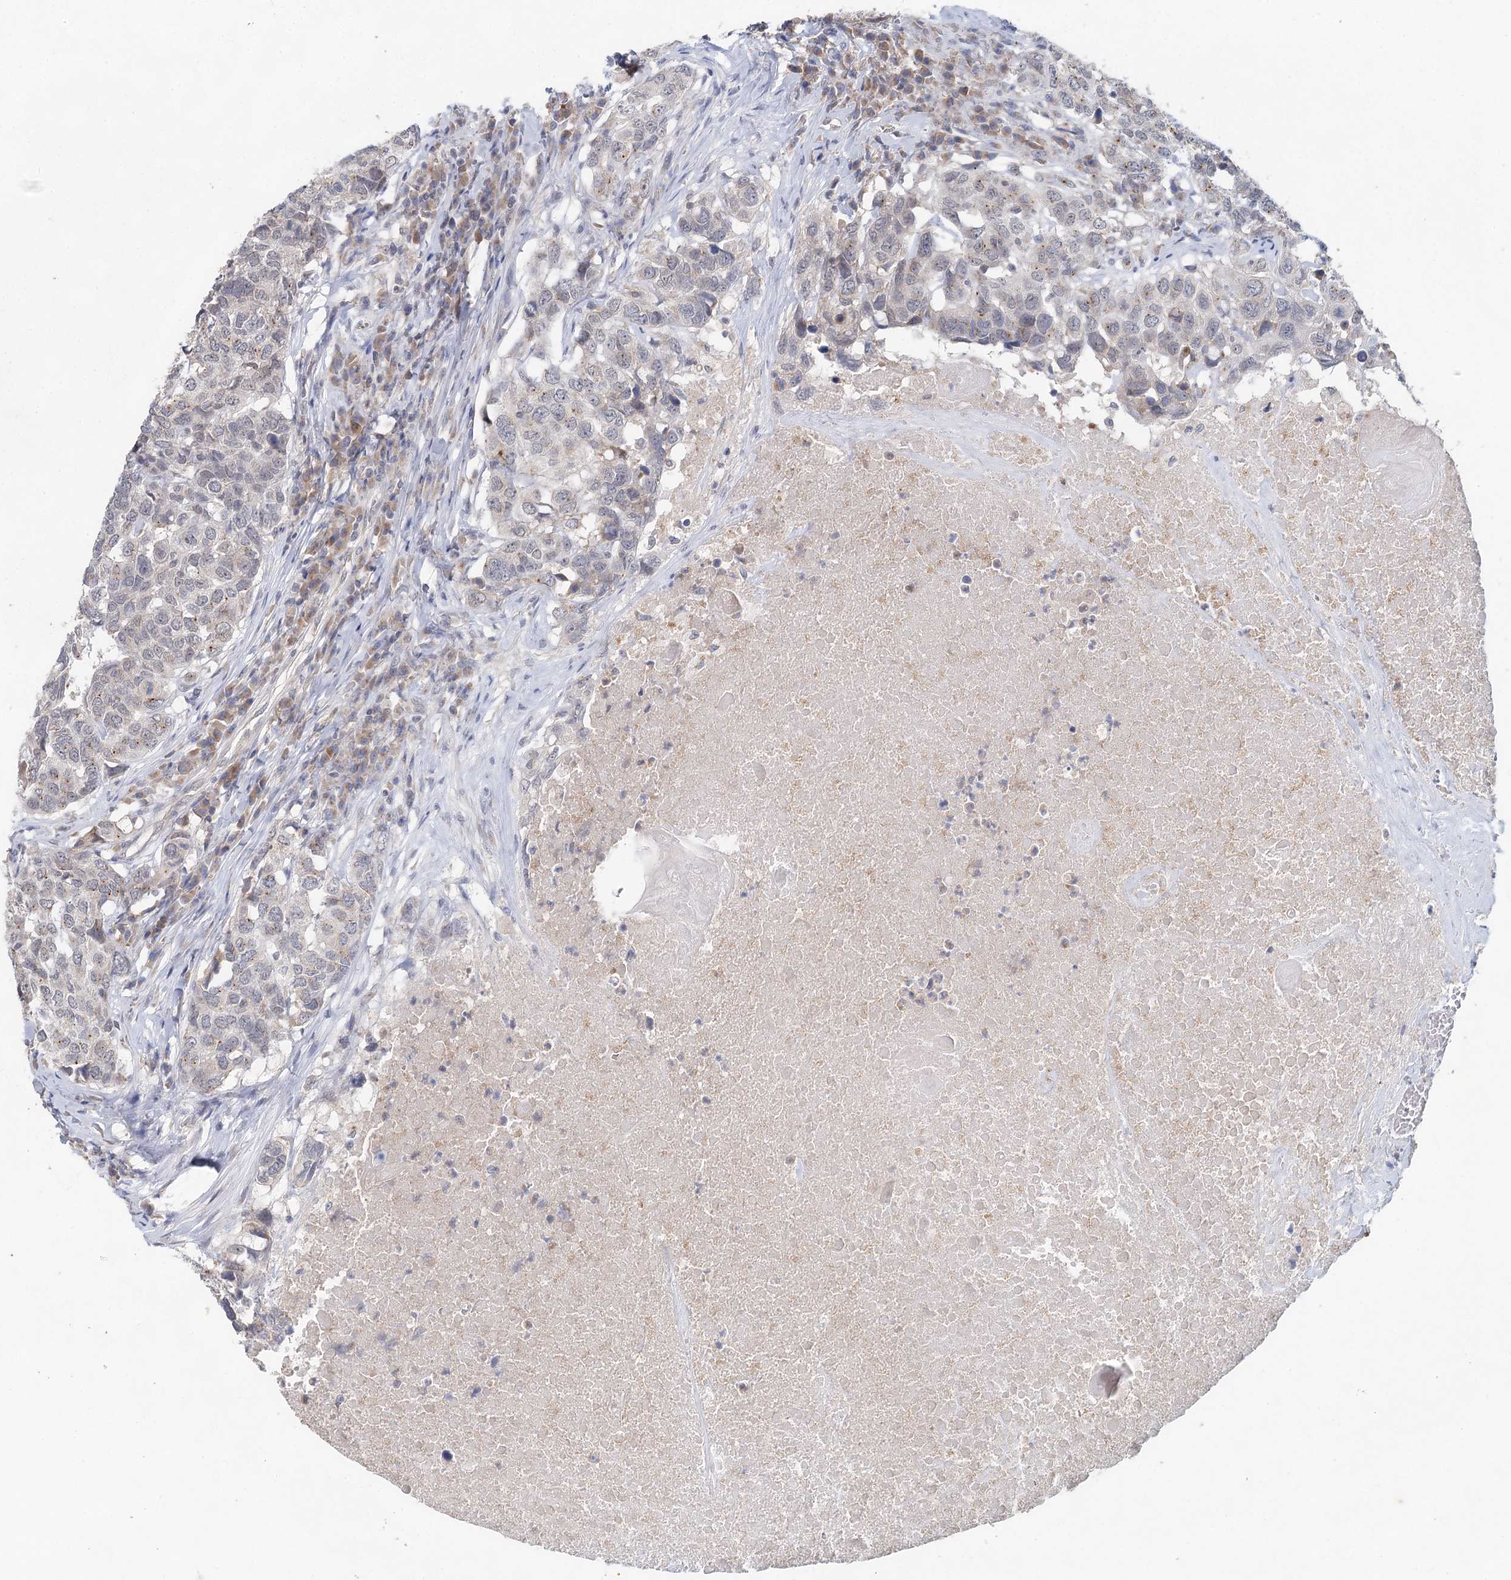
{"staining": {"intensity": "weak", "quantity": "<25%", "location": "cytoplasmic/membranous"}, "tissue": "head and neck cancer", "cell_type": "Tumor cells", "image_type": "cancer", "snomed": [{"axis": "morphology", "description": "Squamous cell carcinoma, NOS"}, {"axis": "topography", "description": "Head-Neck"}], "caption": "IHC micrograph of neoplastic tissue: head and neck cancer (squamous cell carcinoma) stained with DAB (3,3'-diaminobenzidine) demonstrates no significant protein expression in tumor cells.", "gene": "BLTP1", "patient": {"sex": "male", "age": 66}}